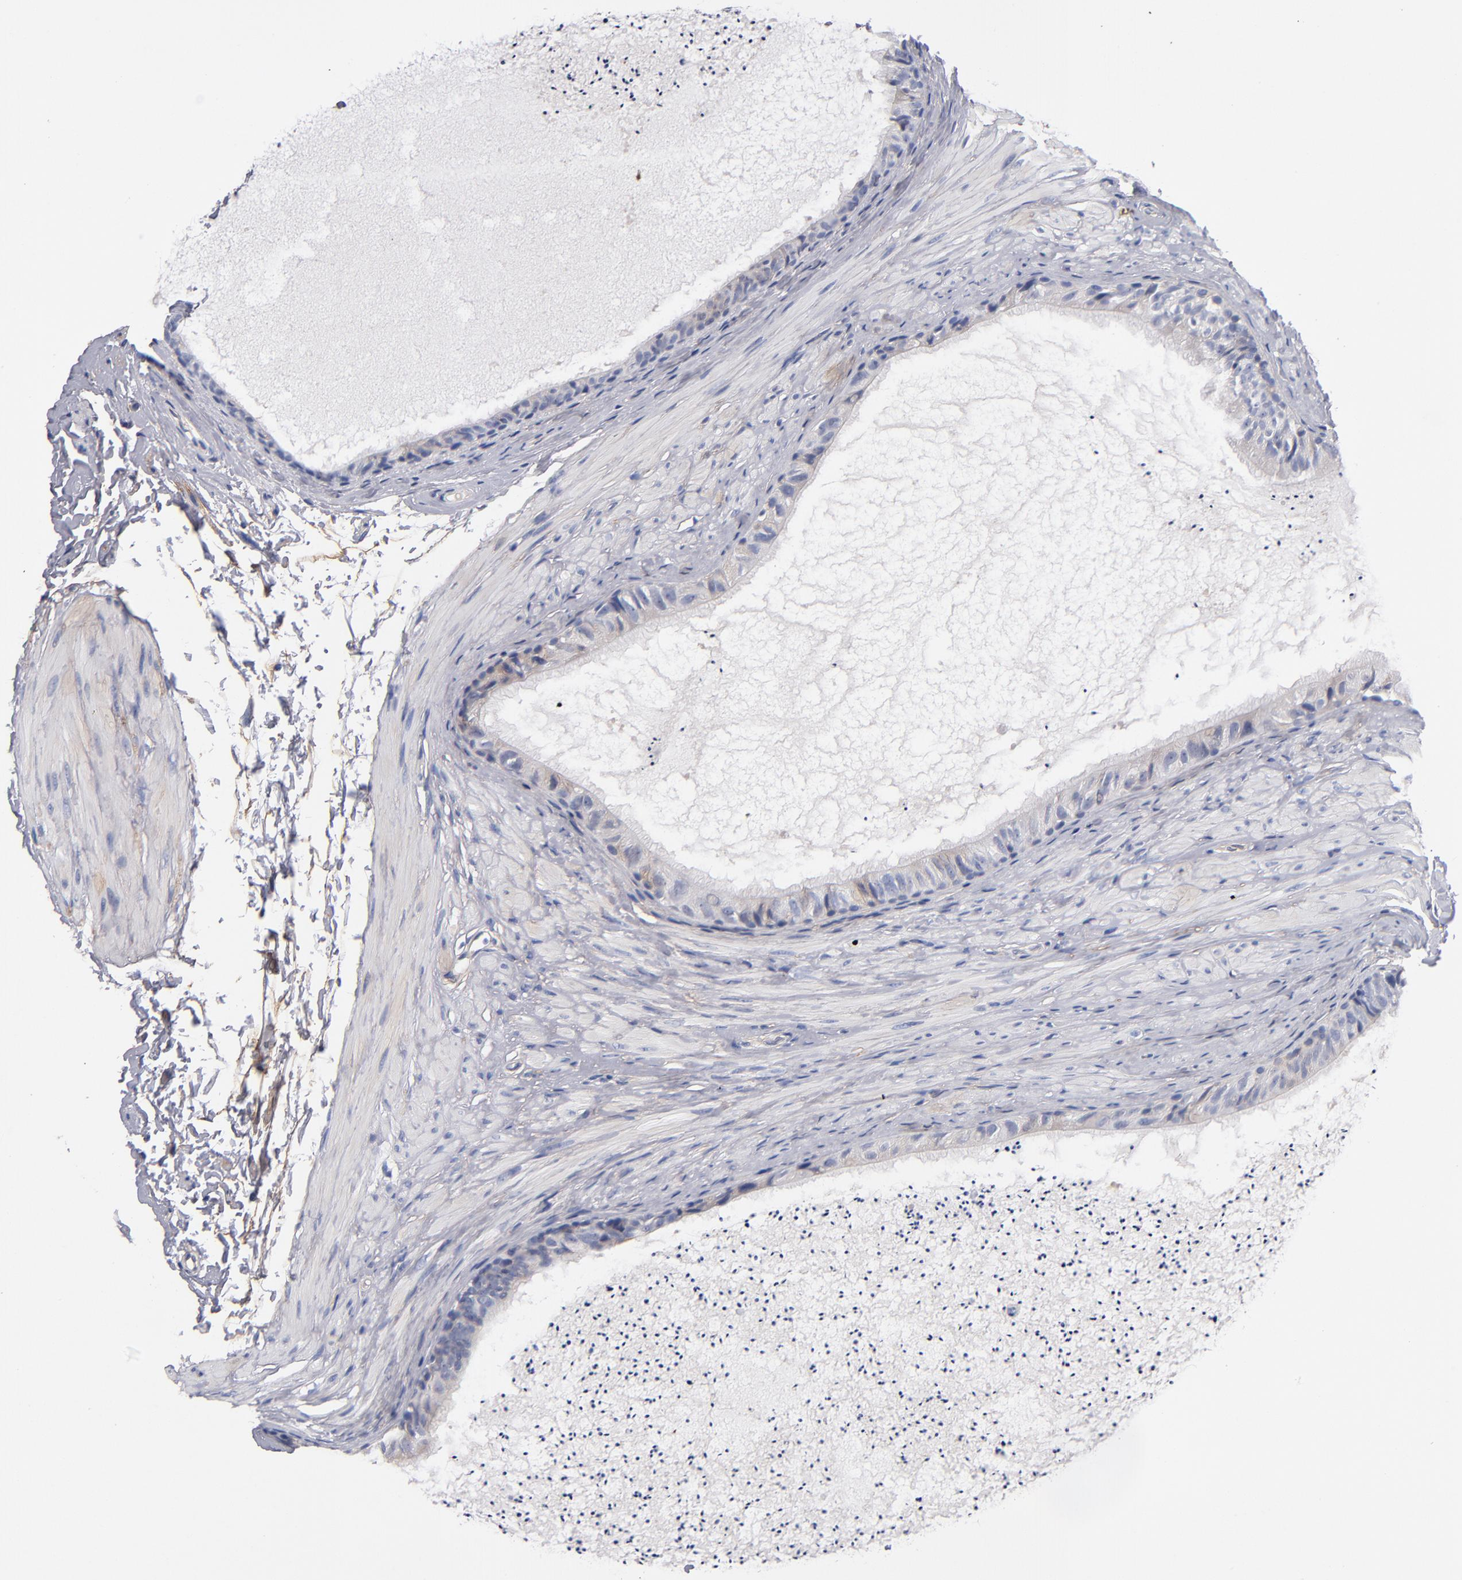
{"staining": {"intensity": "weak", "quantity": "<25%", "location": "cytoplasmic/membranous"}, "tissue": "epididymis", "cell_type": "Glandular cells", "image_type": "normal", "snomed": [{"axis": "morphology", "description": "Normal tissue, NOS"}, {"axis": "topography", "description": "Epididymis"}], "caption": "Epididymis was stained to show a protein in brown. There is no significant staining in glandular cells. (Stains: DAB immunohistochemistry (IHC) with hematoxylin counter stain, Microscopy: brightfield microscopy at high magnification).", "gene": "PLSCR4", "patient": {"sex": "male", "age": 77}}